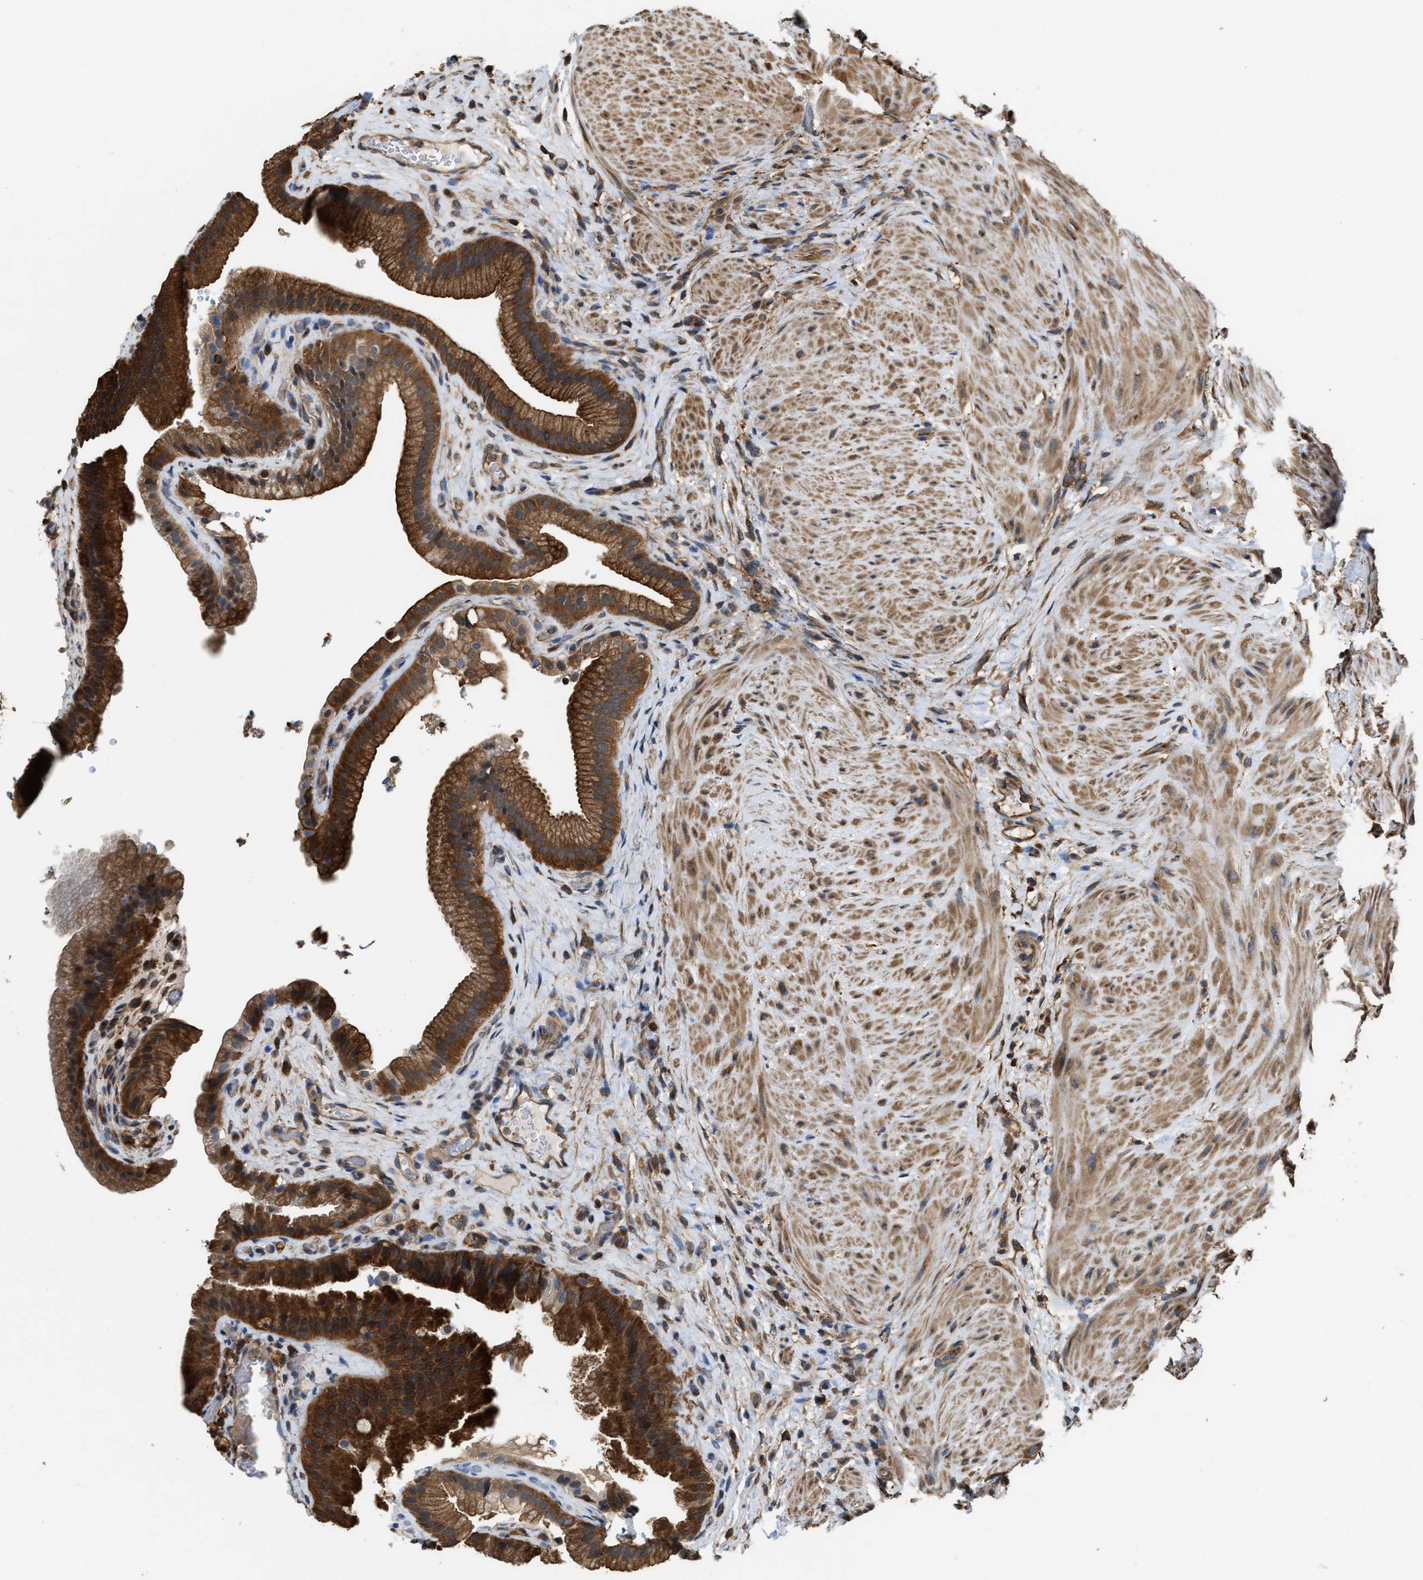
{"staining": {"intensity": "strong", "quantity": ">75%", "location": "cytoplasmic/membranous"}, "tissue": "gallbladder", "cell_type": "Glandular cells", "image_type": "normal", "snomed": [{"axis": "morphology", "description": "Normal tissue, NOS"}, {"axis": "topography", "description": "Gallbladder"}], "caption": "Approximately >75% of glandular cells in benign human gallbladder demonstrate strong cytoplasmic/membranous protein positivity as visualized by brown immunohistochemical staining.", "gene": "ATIC", "patient": {"sex": "male", "age": 49}}